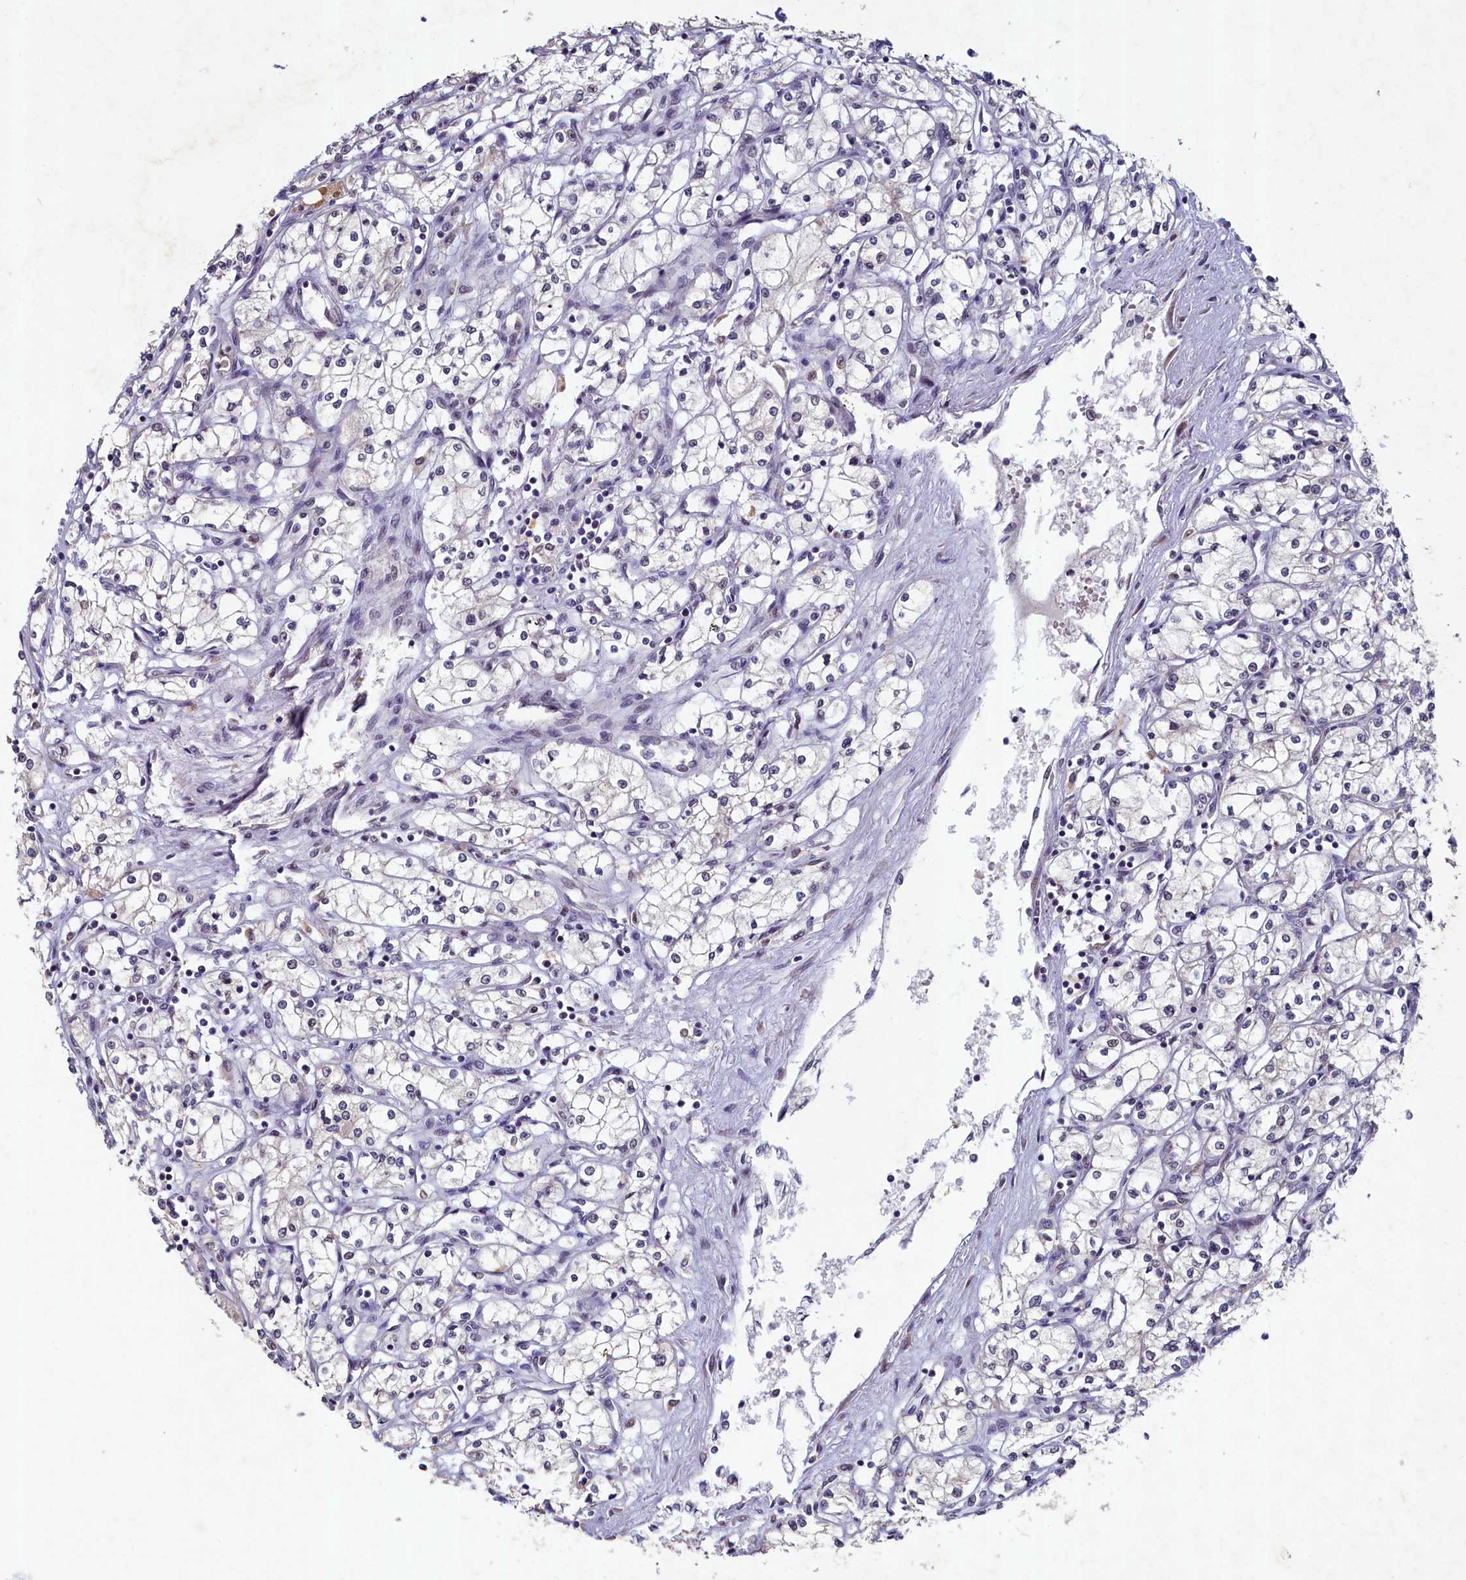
{"staining": {"intensity": "negative", "quantity": "none", "location": "none"}, "tissue": "renal cancer", "cell_type": "Tumor cells", "image_type": "cancer", "snomed": [{"axis": "morphology", "description": "Adenocarcinoma, NOS"}, {"axis": "topography", "description": "Kidney"}], "caption": "Tumor cells show no significant positivity in renal cancer. Nuclei are stained in blue.", "gene": "LATS2", "patient": {"sex": "male", "age": 59}}